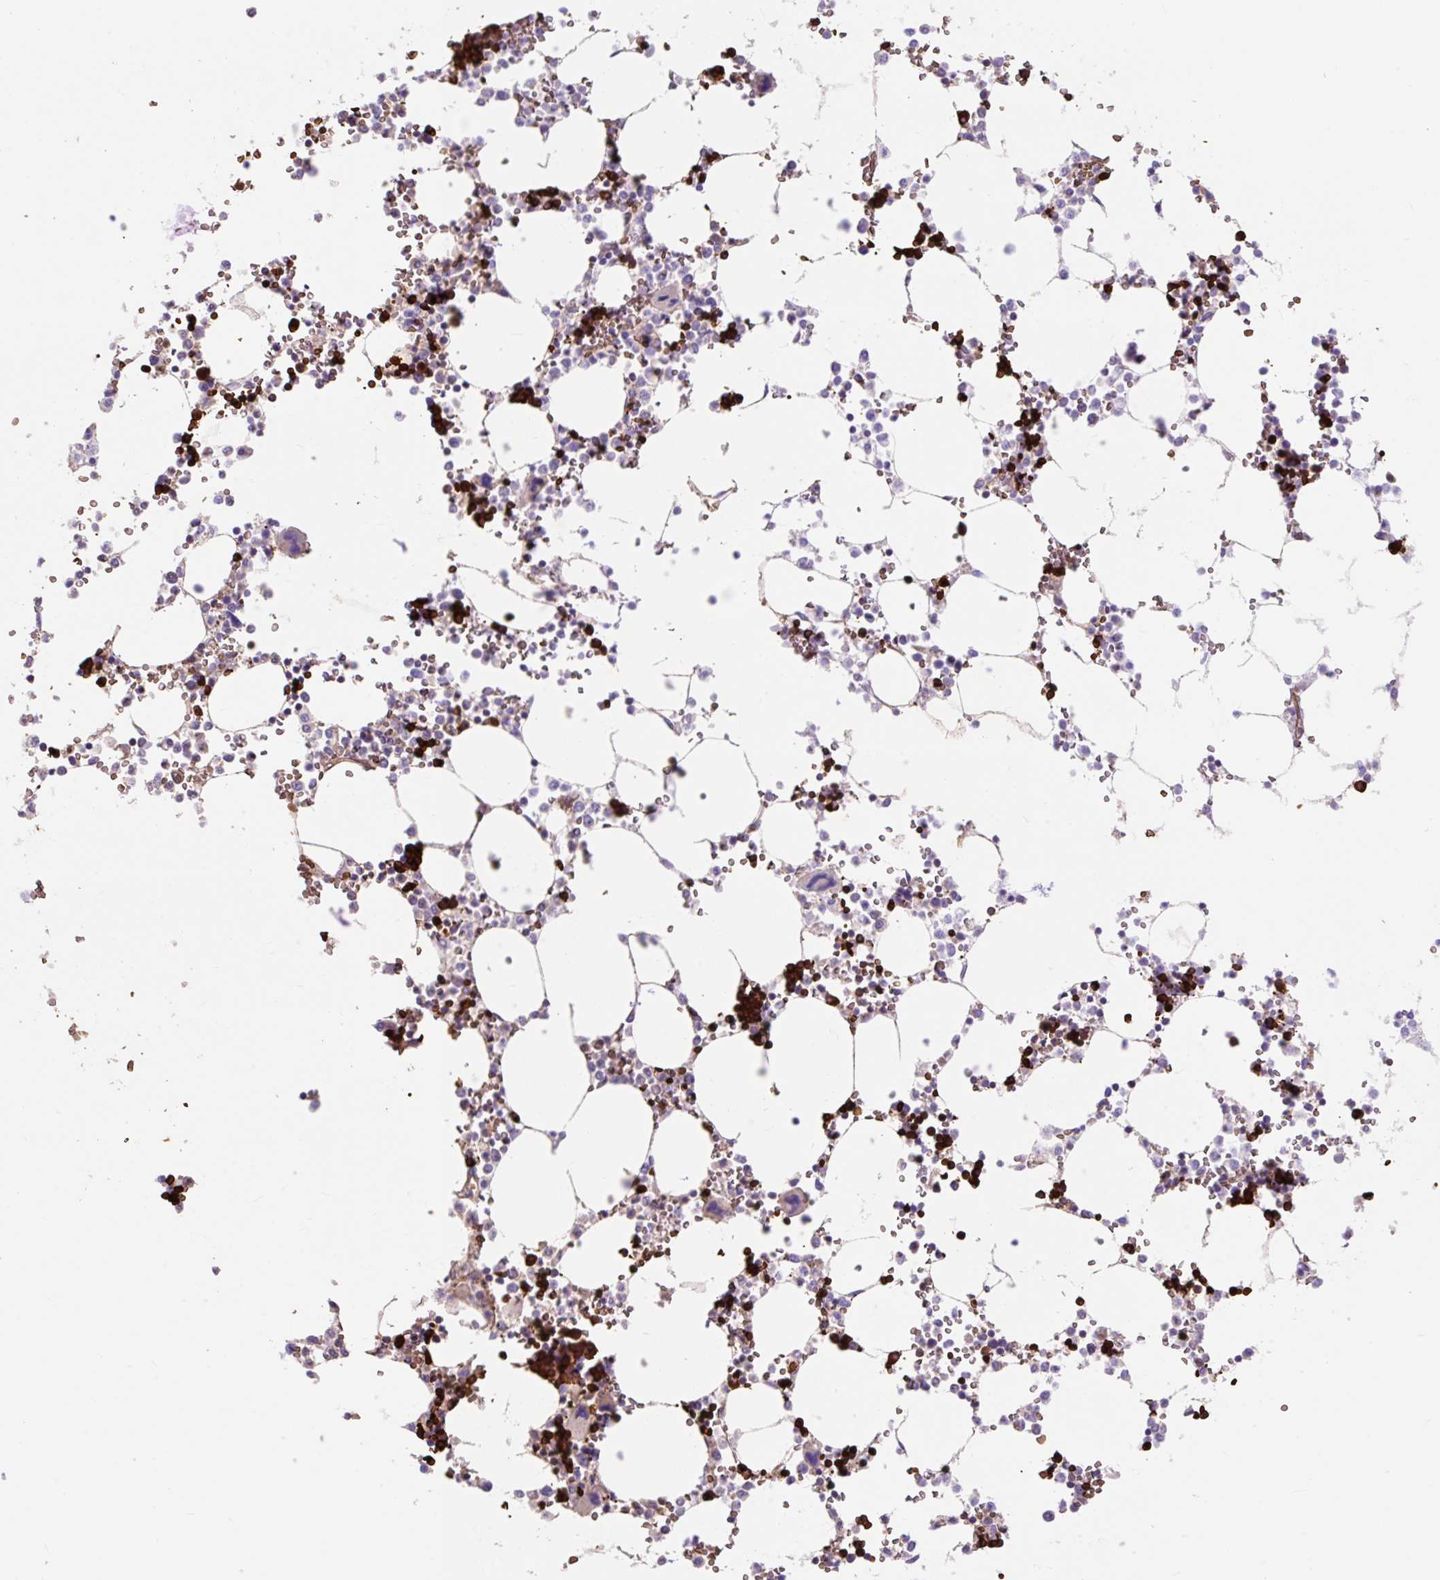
{"staining": {"intensity": "strong", "quantity": "25%-75%", "location": "cytoplasmic/membranous"}, "tissue": "bone marrow", "cell_type": "Hematopoietic cells", "image_type": "normal", "snomed": [{"axis": "morphology", "description": "Normal tissue, NOS"}, {"axis": "topography", "description": "Bone marrow"}], "caption": "A high amount of strong cytoplasmic/membranous positivity is seen in about 25%-75% of hematopoietic cells in normal bone marrow.", "gene": "HIP1R", "patient": {"sex": "male", "age": 64}}